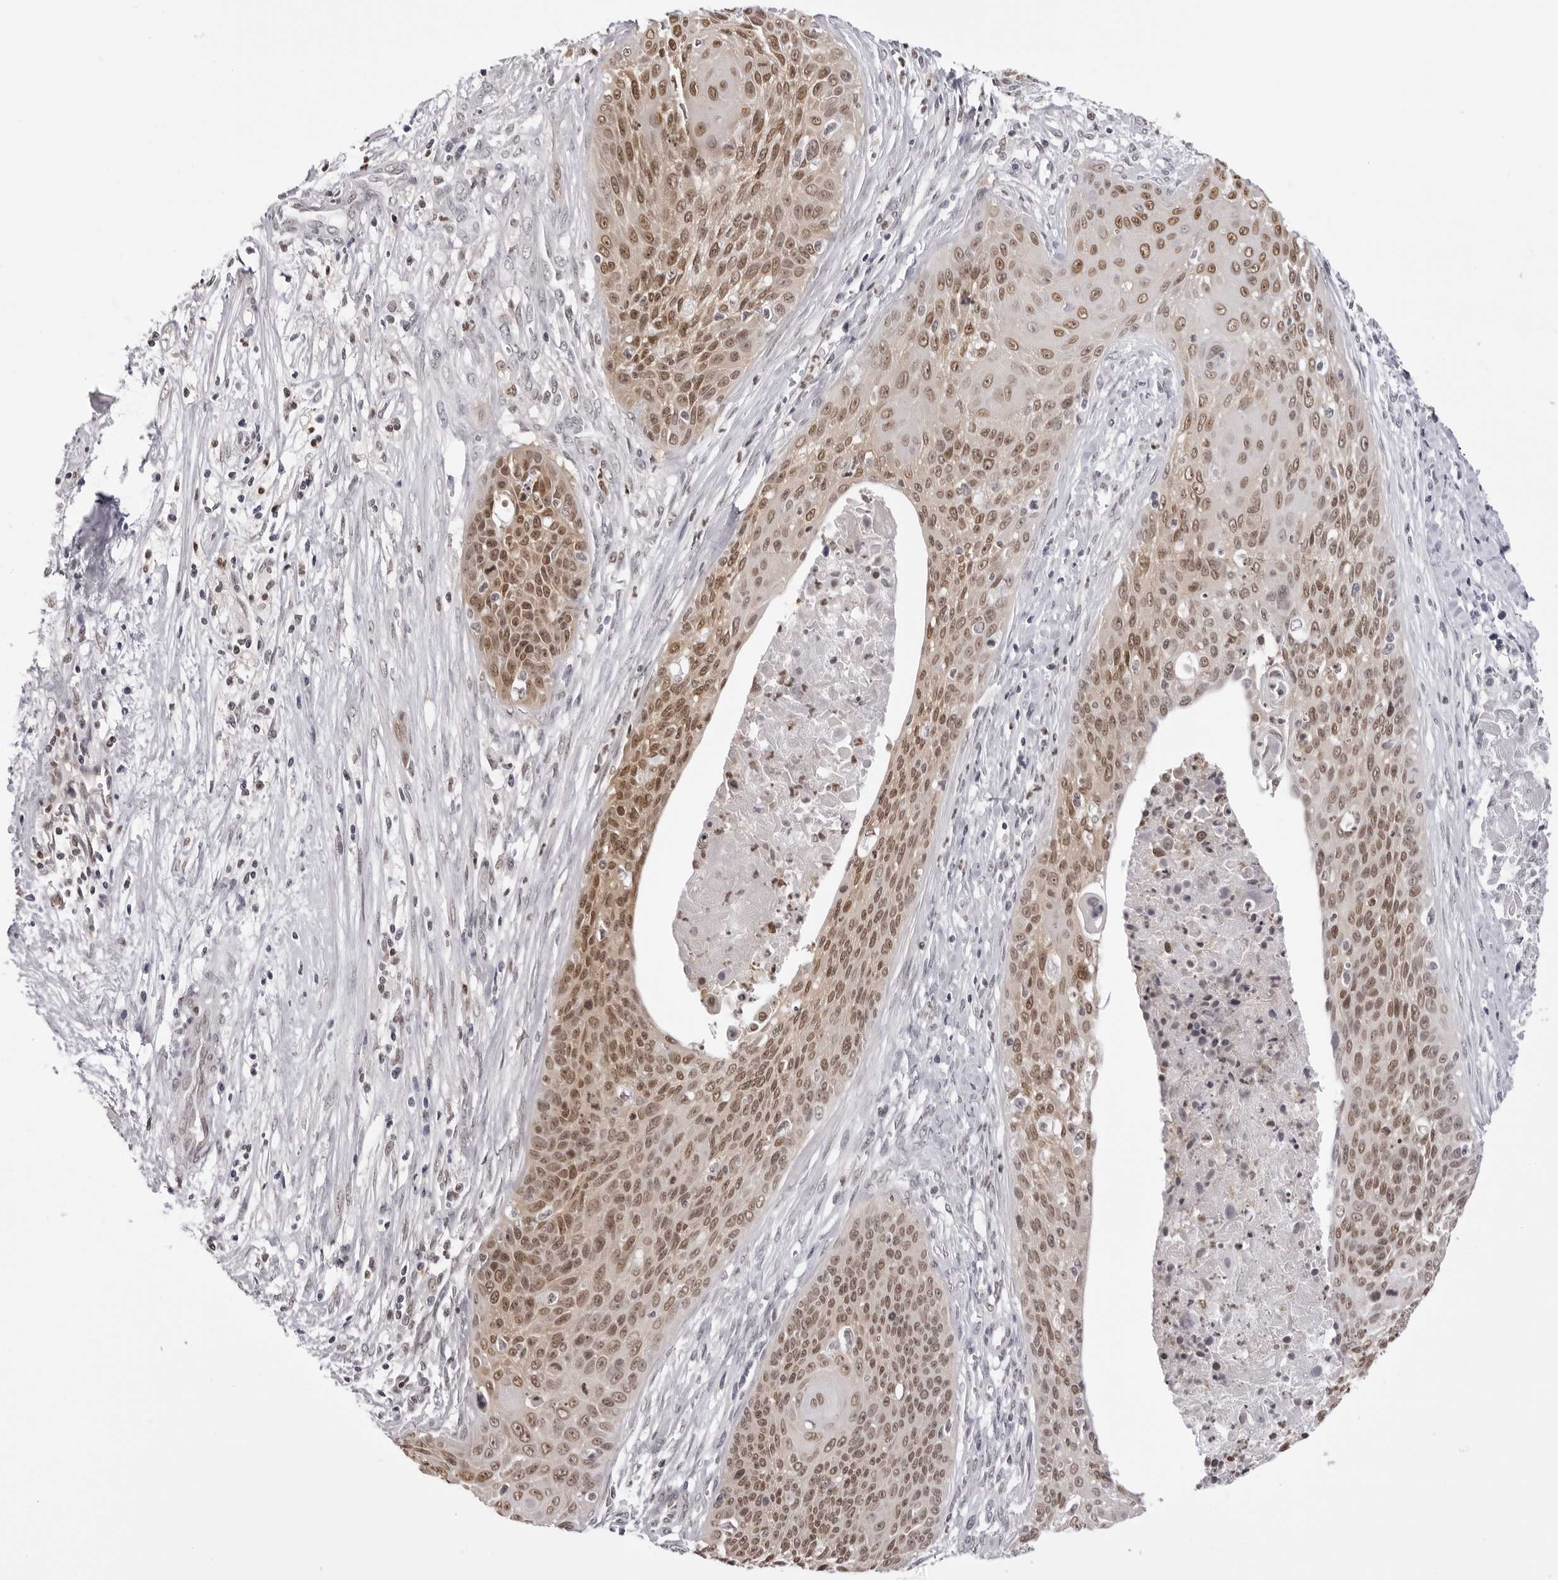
{"staining": {"intensity": "moderate", "quantity": ">75%", "location": "nuclear"}, "tissue": "cervical cancer", "cell_type": "Tumor cells", "image_type": "cancer", "snomed": [{"axis": "morphology", "description": "Squamous cell carcinoma, NOS"}, {"axis": "topography", "description": "Cervix"}], "caption": "Squamous cell carcinoma (cervical) tissue demonstrates moderate nuclear positivity in approximately >75% of tumor cells, visualized by immunohistochemistry. (Stains: DAB in brown, nuclei in blue, Microscopy: brightfield microscopy at high magnification).", "gene": "HSPA4", "patient": {"sex": "female", "age": 55}}